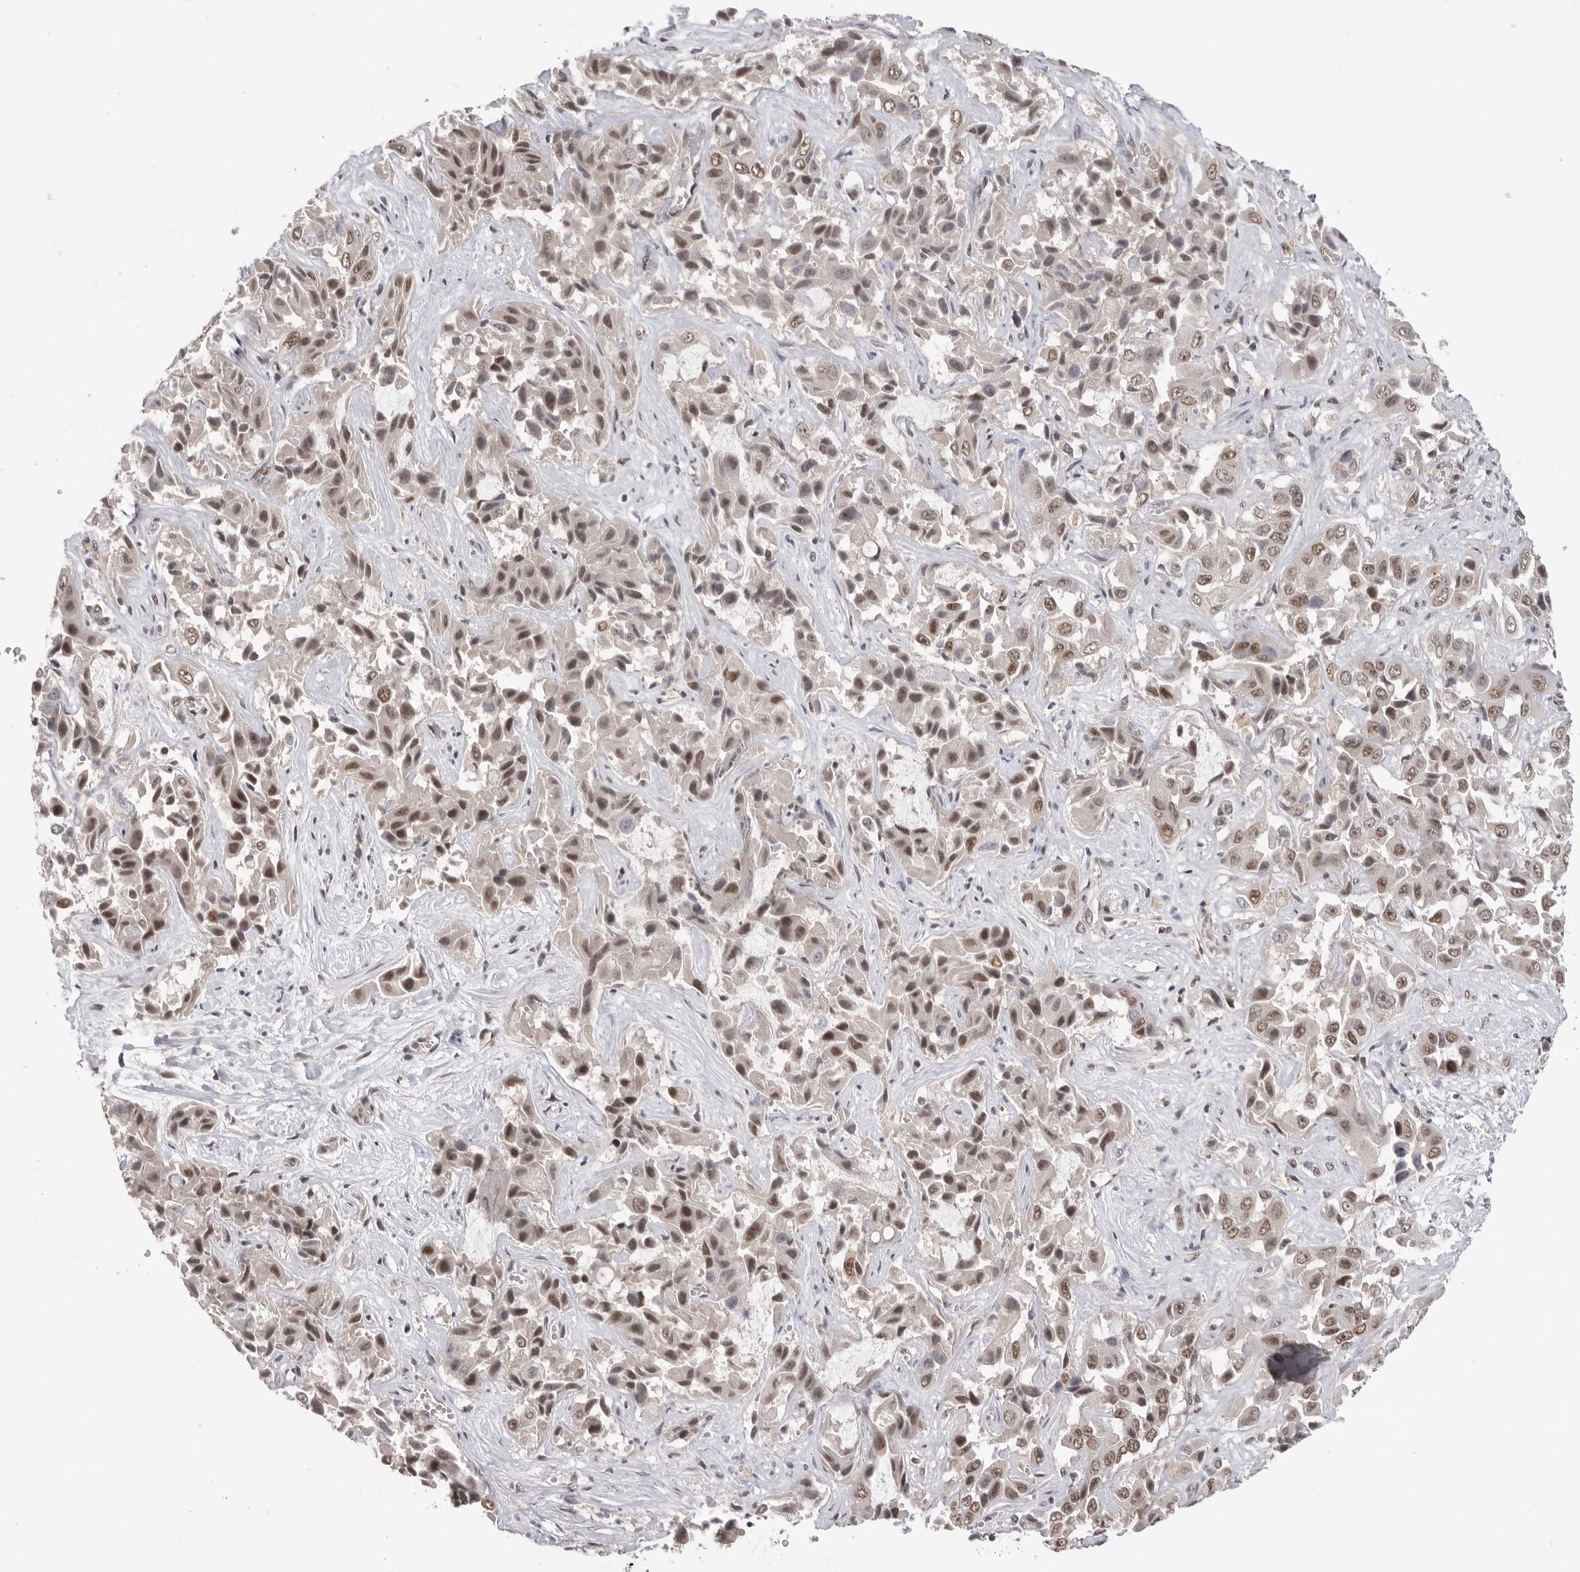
{"staining": {"intensity": "moderate", "quantity": ">75%", "location": "nuclear"}, "tissue": "liver cancer", "cell_type": "Tumor cells", "image_type": "cancer", "snomed": [{"axis": "morphology", "description": "Cholangiocarcinoma"}, {"axis": "topography", "description": "Liver"}], "caption": "DAB immunohistochemical staining of human liver cholangiocarcinoma exhibits moderate nuclear protein positivity in approximately >75% of tumor cells.", "gene": "PPP1R8", "patient": {"sex": "female", "age": 52}}